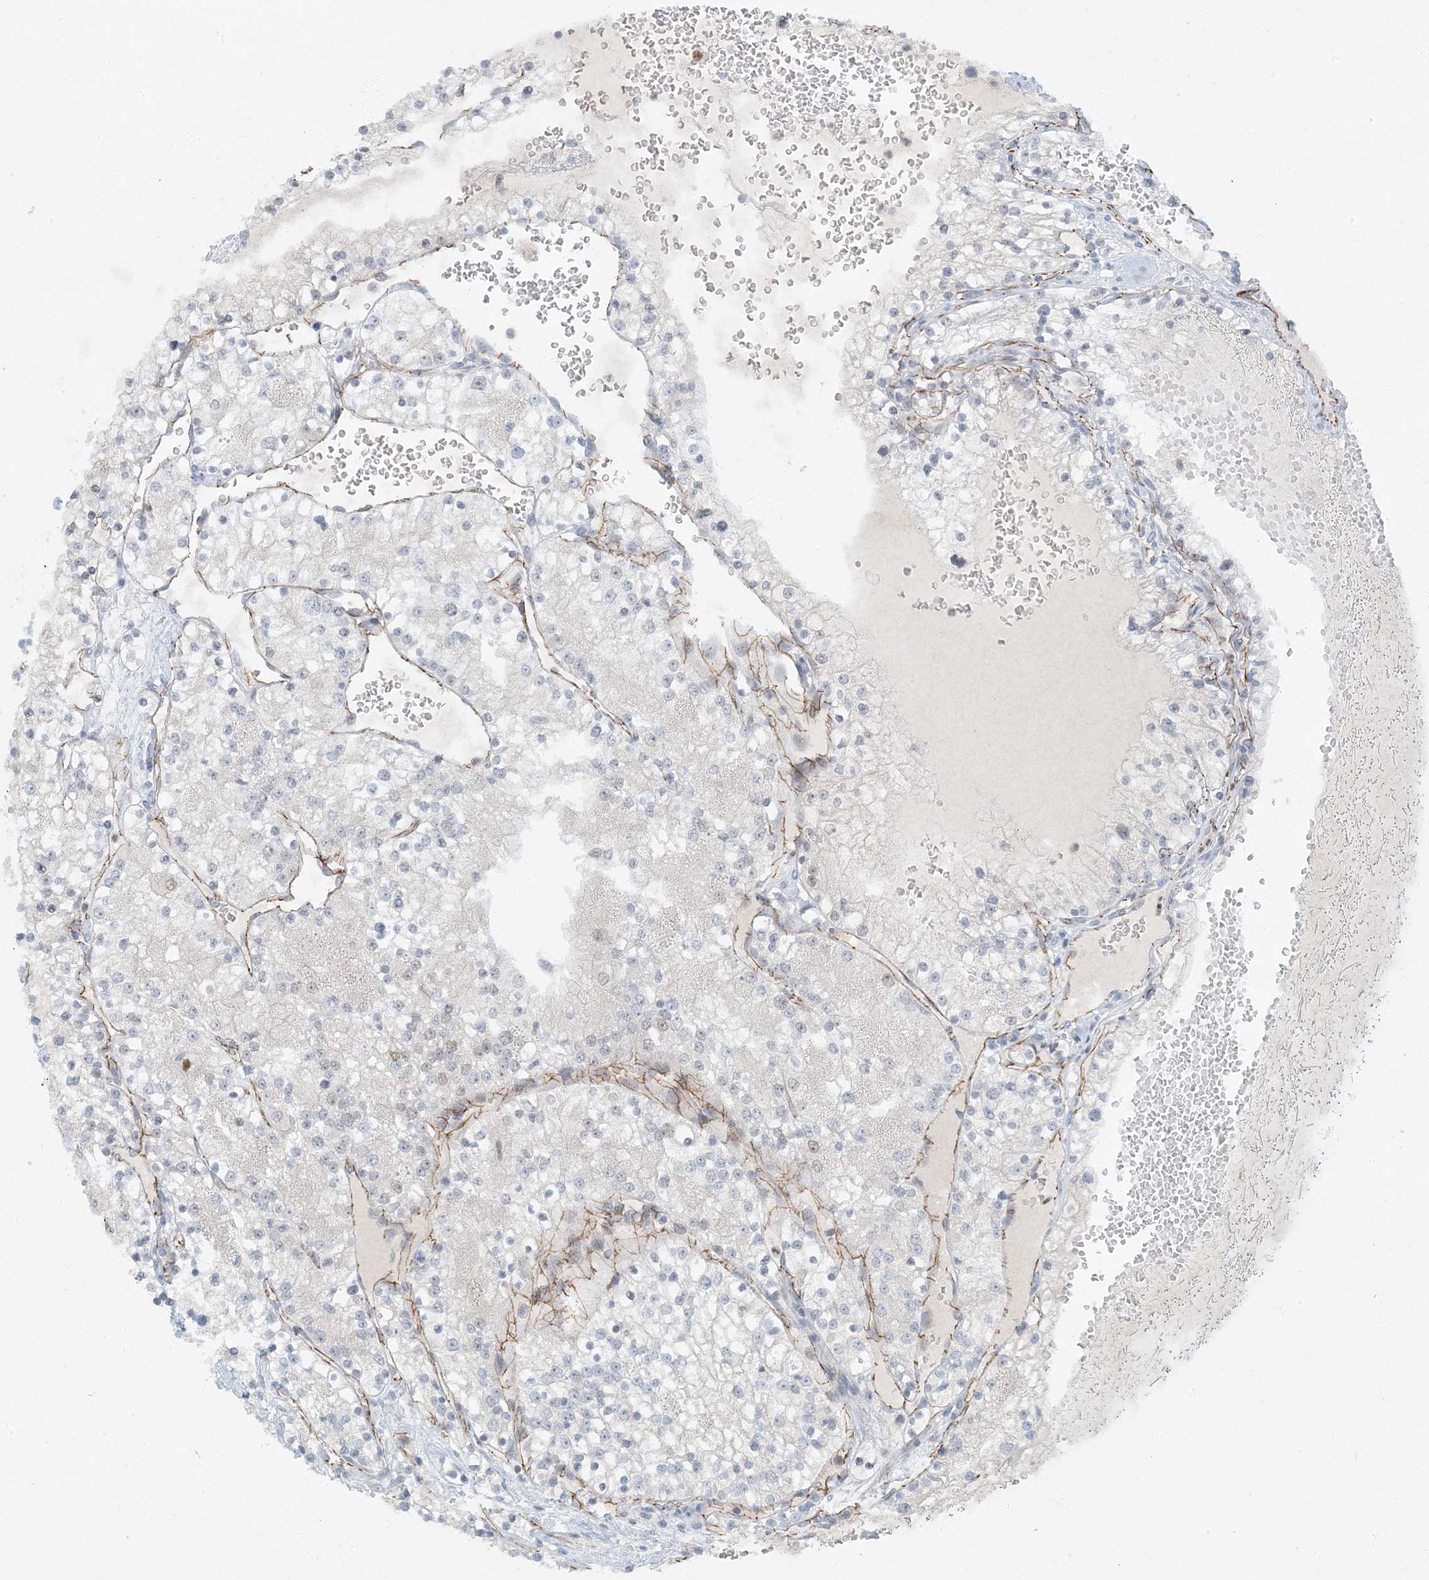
{"staining": {"intensity": "negative", "quantity": "none", "location": "none"}, "tissue": "renal cancer", "cell_type": "Tumor cells", "image_type": "cancer", "snomed": [{"axis": "morphology", "description": "Normal tissue, NOS"}, {"axis": "morphology", "description": "Adenocarcinoma, NOS"}, {"axis": "topography", "description": "Kidney"}], "caption": "Immunohistochemical staining of human adenocarcinoma (renal) demonstrates no significant positivity in tumor cells.", "gene": "AK9", "patient": {"sex": "male", "age": 68}}